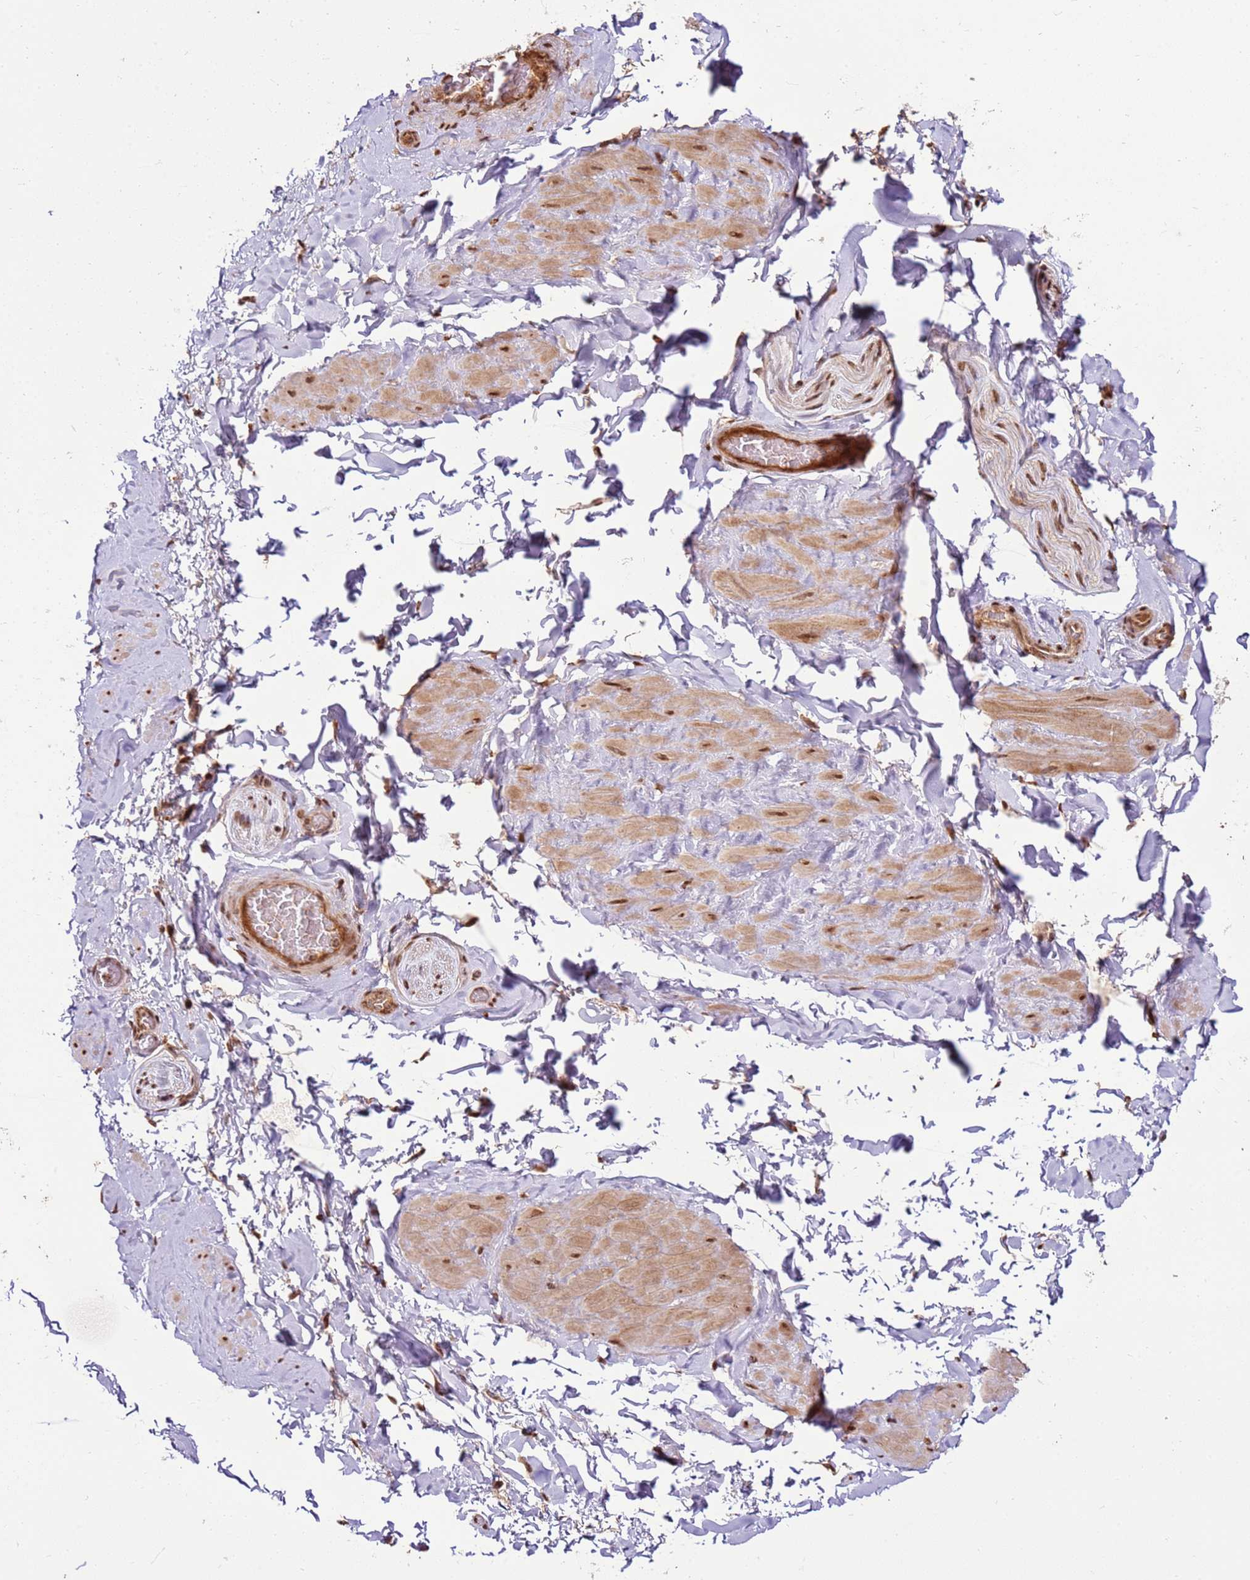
{"staining": {"intensity": "moderate", "quantity": ">75%", "location": "nuclear"}, "tissue": "adipose tissue", "cell_type": "Adipocytes", "image_type": "normal", "snomed": [{"axis": "morphology", "description": "Normal tissue, NOS"}, {"axis": "topography", "description": "Soft tissue"}, {"axis": "topography", "description": "Vascular tissue"}], "caption": "Brown immunohistochemical staining in normal adipose tissue reveals moderate nuclear staining in about >75% of adipocytes.", "gene": "ZBTB12", "patient": {"sex": "male", "age": 41}}